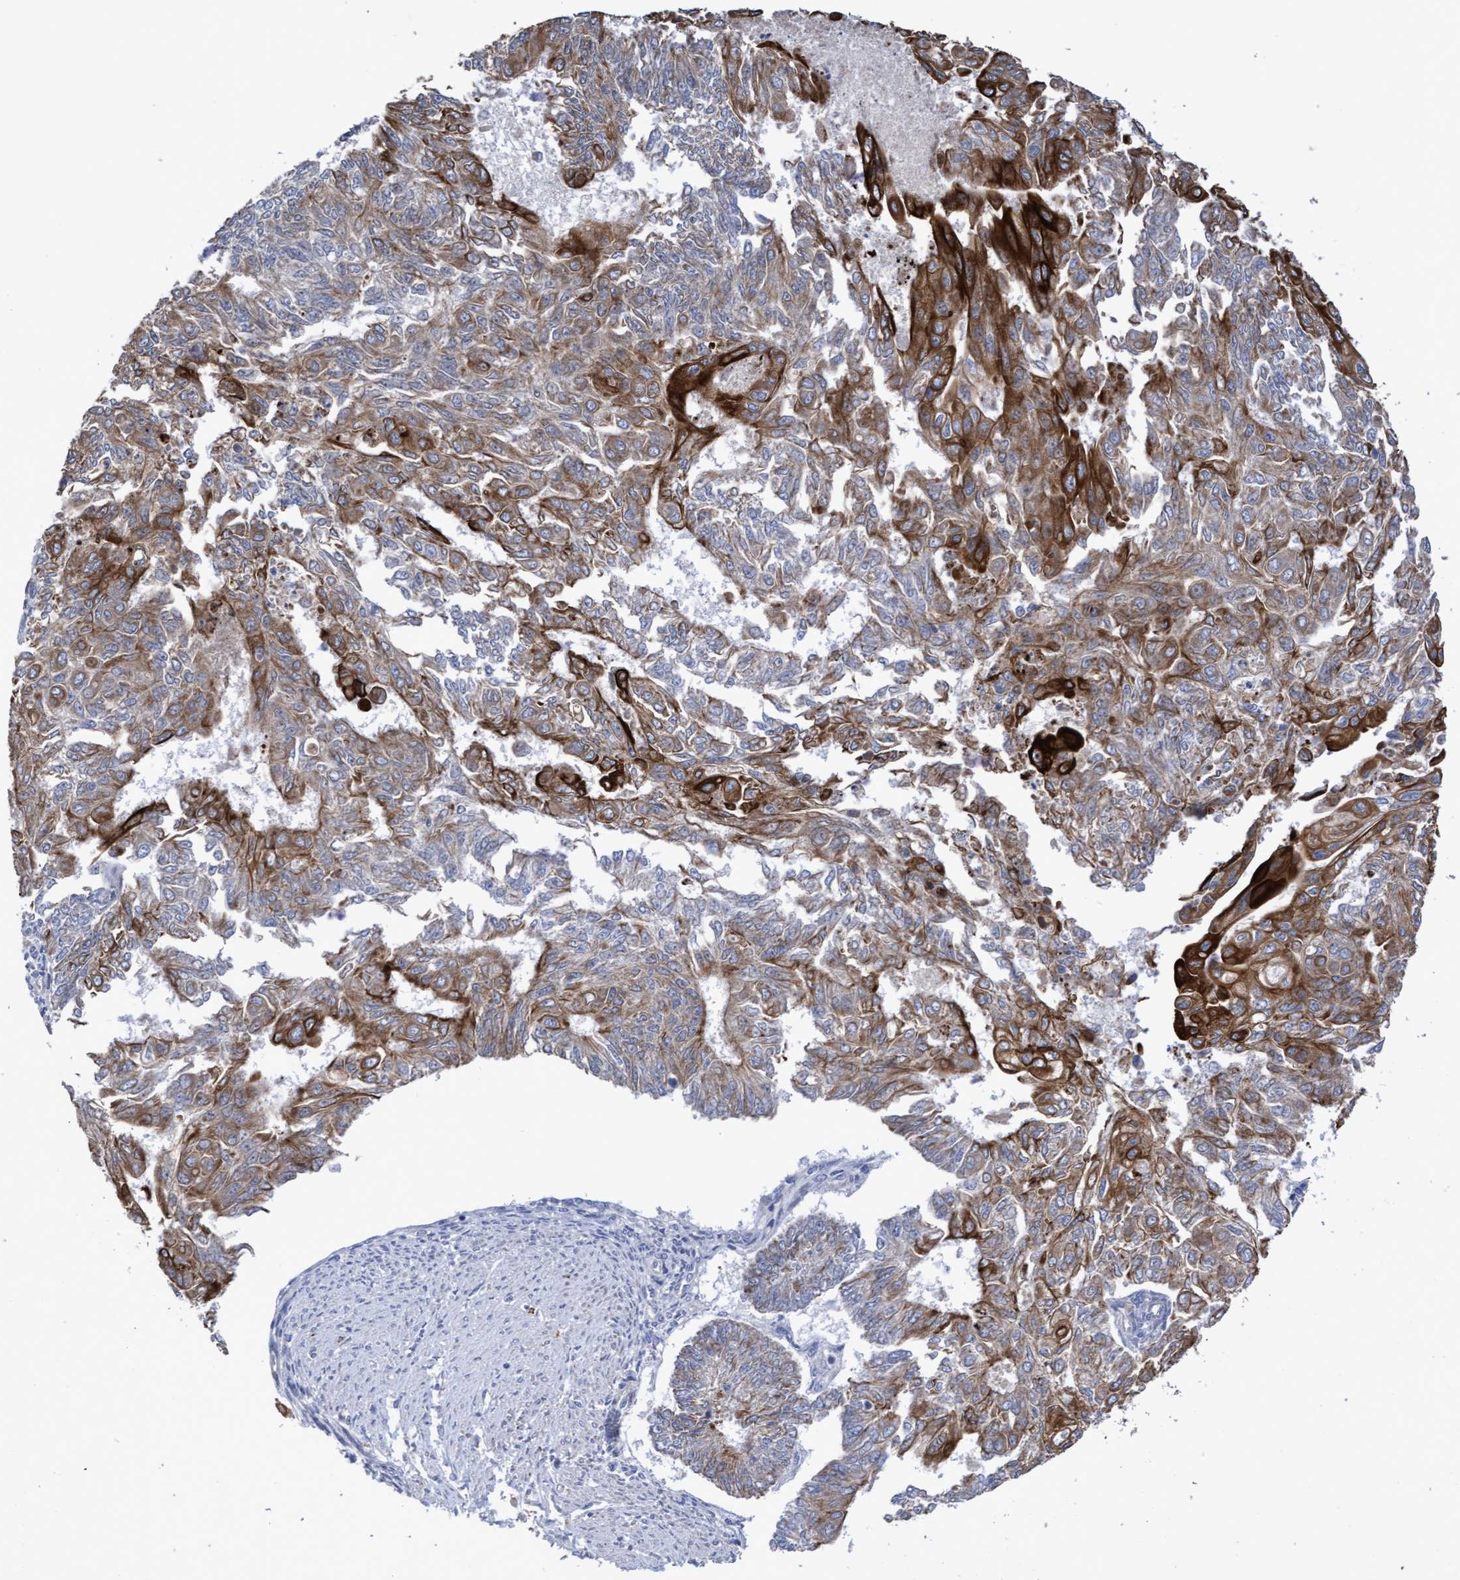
{"staining": {"intensity": "strong", "quantity": "25%-75%", "location": "cytoplasmic/membranous"}, "tissue": "endometrial cancer", "cell_type": "Tumor cells", "image_type": "cancer", "snomed": [{"axis": "morphology", "description": "Adenocarcinoma, NOS"}, {"axis": "topography", "description": "Endometrium"}], "caption": "This image reveals immunohistochemistry (IHC) staining of endometrial cancer, with high strong cytoplasmic/membranous positivity in about 25%-75% of tumor cells.", "gene": "KRT24", "patient": {"sex": "female", "age": 32}}